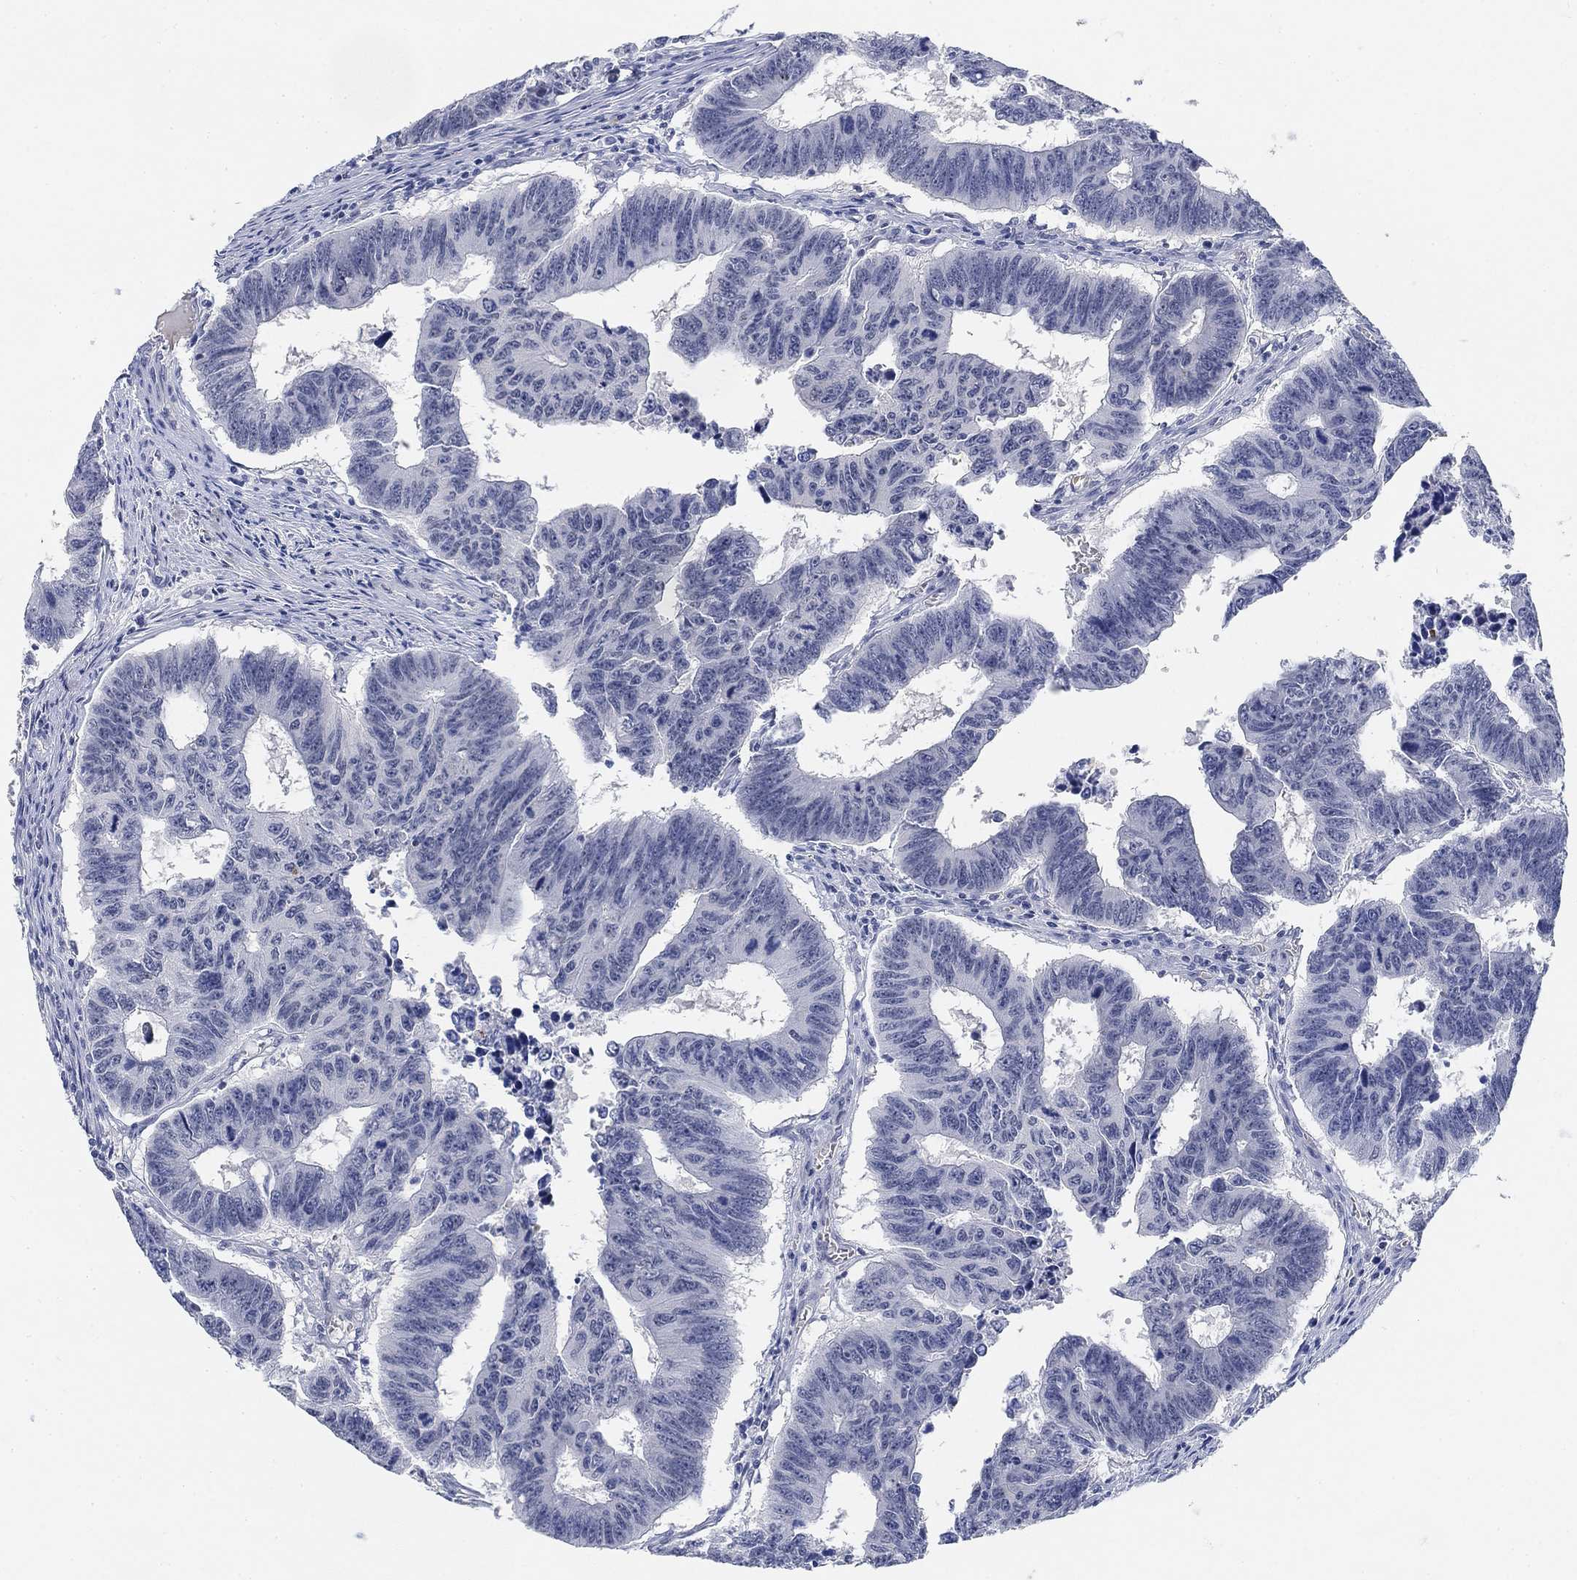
{"staining": {"intensity": "negative", "quantity": "none", "location": "none"}, "tissue": "colorectal cancer", "cell_type": "Tumor cells", "image_type": "cancer", "snomed": [{"axis": "morphology", "description": "Adenocarcinoma, NOS"}, {"axis": "topography", "description": "Appendix"}, {"axis": "topography", "description": "Colon"}, {"axis": "topography", "description": "Cecum"}, {"axis": "topography", "description": "Colon asc"}], "caption": "Colorectal cancer was stained to show a protein in brown. There is no significant staining in tumor cells.", "gene": "PAX6", "patient": {"sex": "female", "age": 85}}